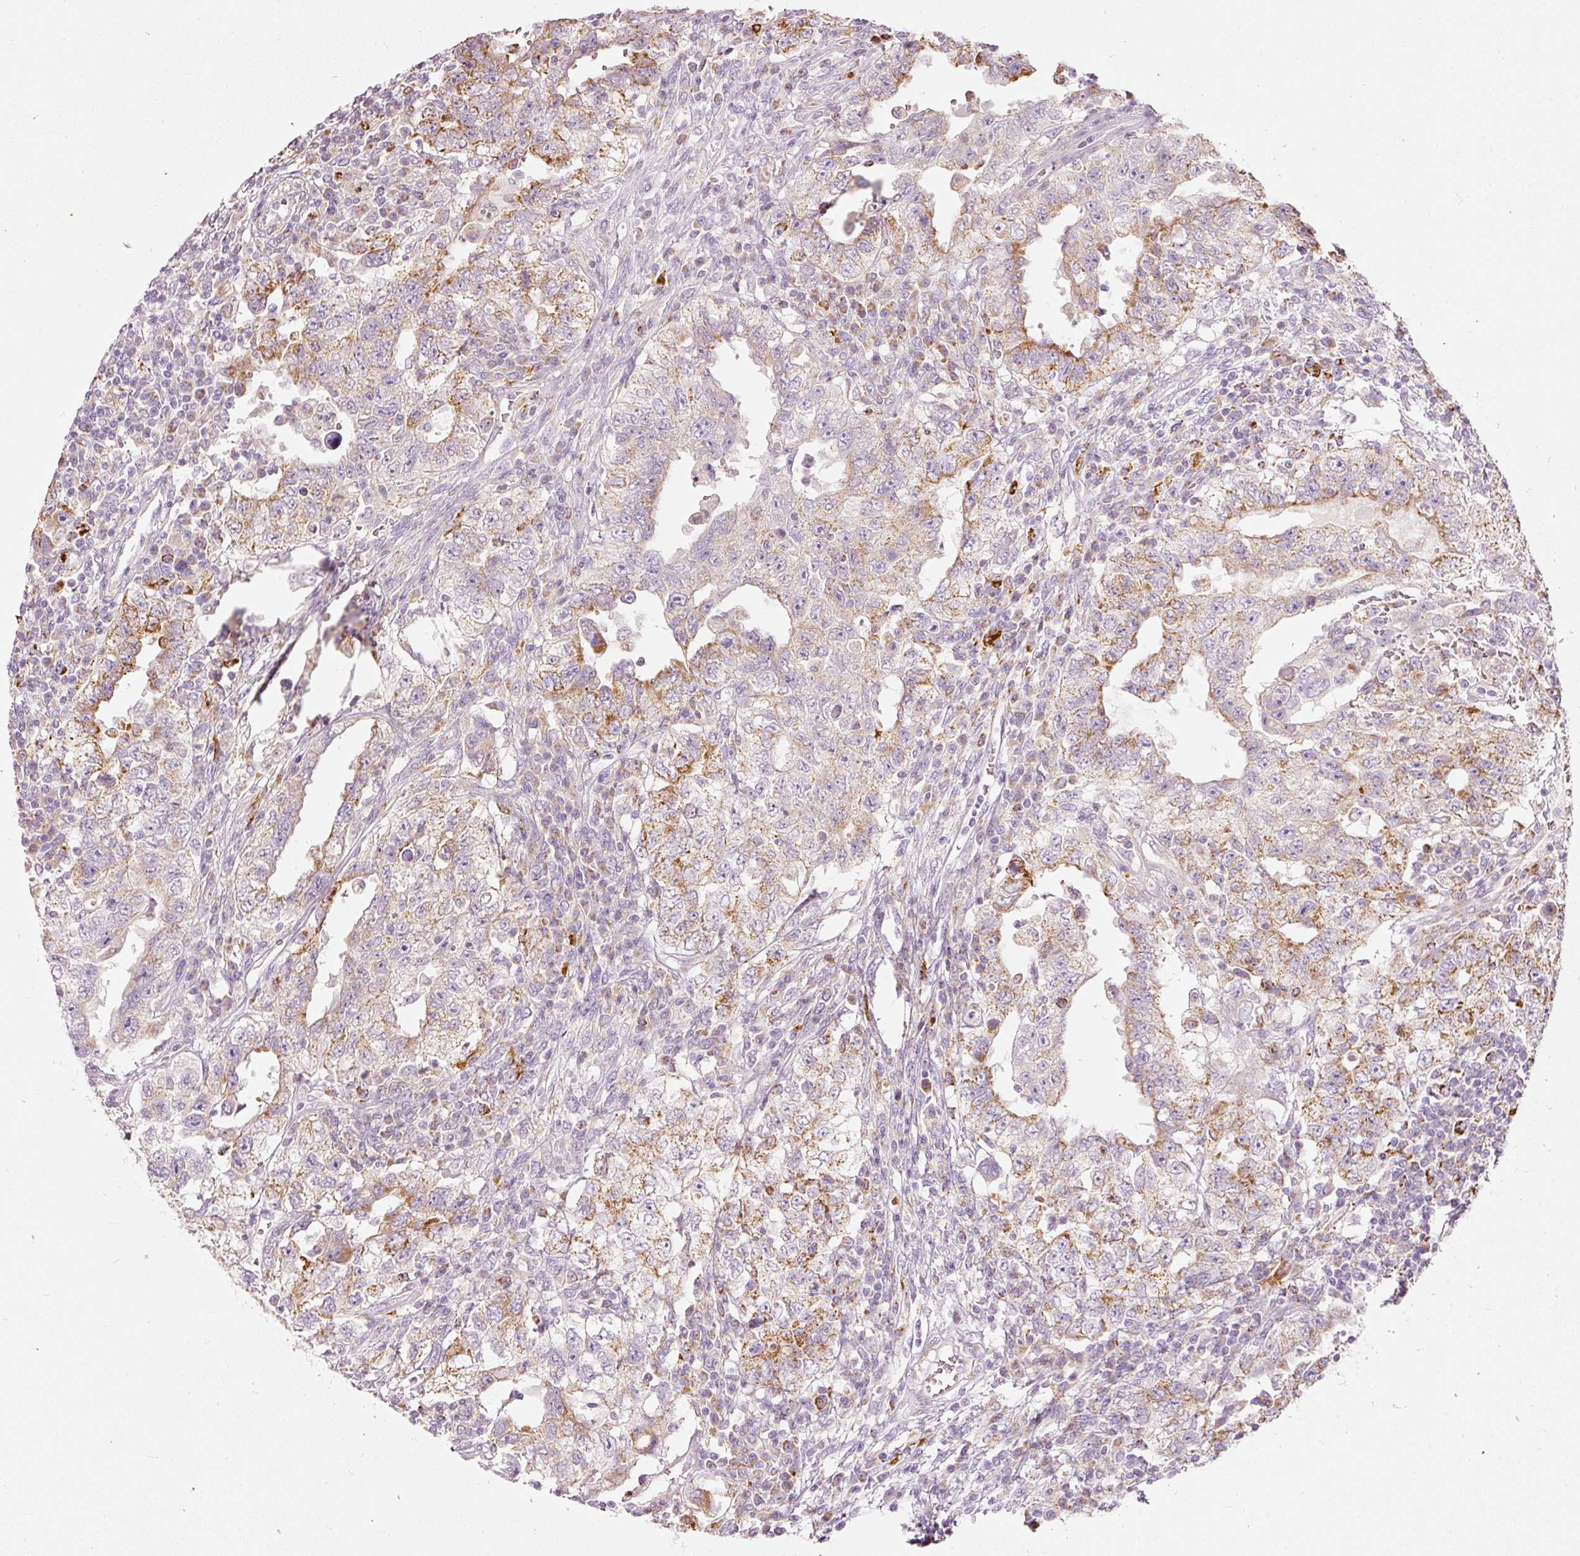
{"staining": {"intensity": "moderate", "quantity": "25%-75%", "location": "cytoplasmic/membranous"}, "tissue": "testis cancer", "cell_type": "Tumor cells", "image_type": "cancer", "snomed": [{"axis": "morphology", "description": "Carcinoma, Embryonal, NOS"}, {"axis": "topography", "description": "Testis"}], "caption": "A high-resolution micrograph shows immunohistochemistry (IHC) staining of testis cancer (embryonal carcinoma), which displays moderate cytoplasmic/membranous expression in approximately 25%-75% of tumor cells. Using DAB (3,3'-diaminobenzidine) (brown) and hematoxylin (blue) stains, captured at high magnification using brightfield microscopy.", "gene": "MTHFD2", "patient": {"sex": "male", "age": 26}}